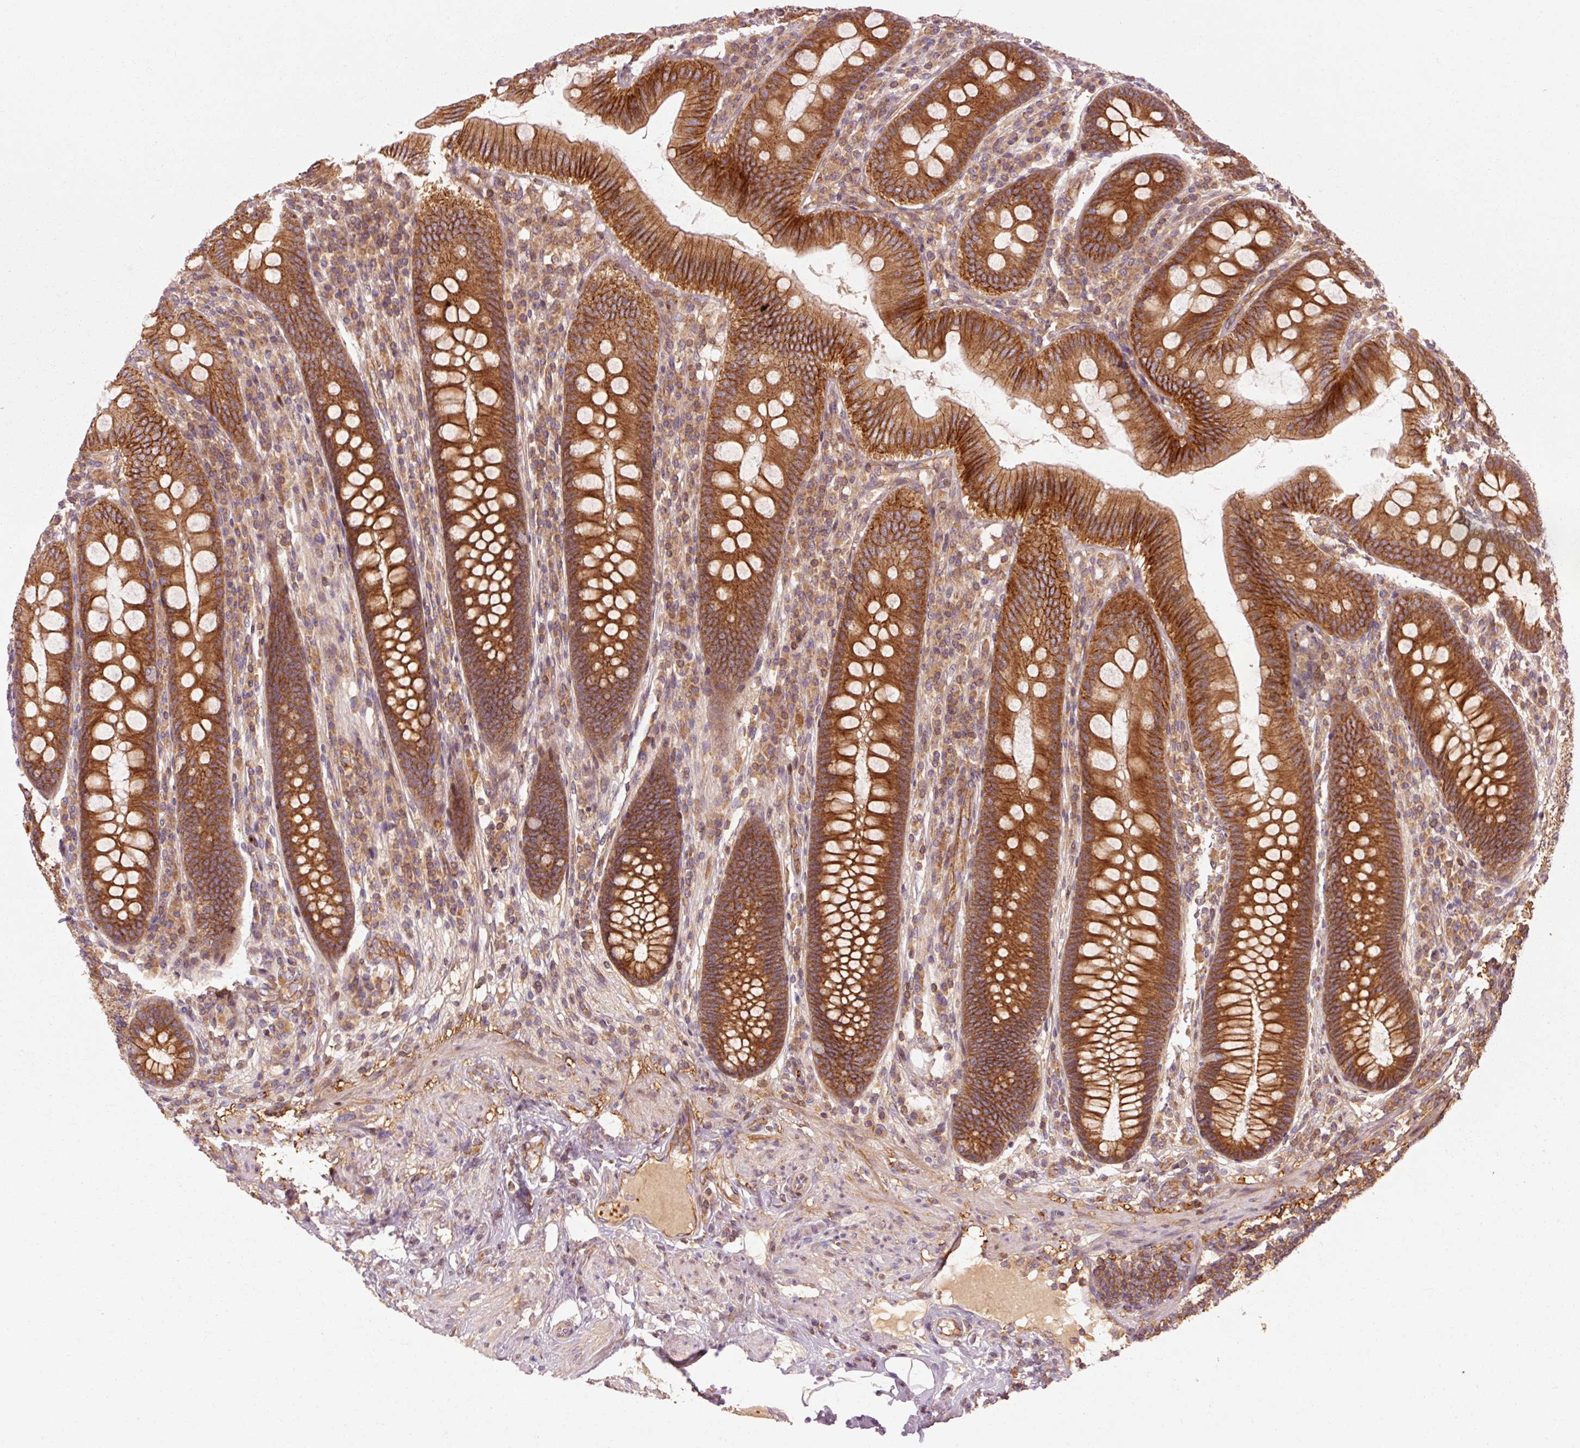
{"staining": {"intensity": "strong", "quantity": ">75%", "location": "cytoplasmic/membranous"}, "tissue": "appendix", "cell_type": "Glandular cells", "image_type": "normal", "snomed": [{"axis": "morphology", "description": "Normal tissue, NOS"}, {"axis": "topography", "description": "Appendix"}], "caption": "A high-resolution image shows IHC staining of unremarkable appendix, which shows strong cytoplasmic/membranous expression in approximately >75% of glandular cells.", "gene": "CTNNA1", "patient": {"sex": "male", "age": 71}}